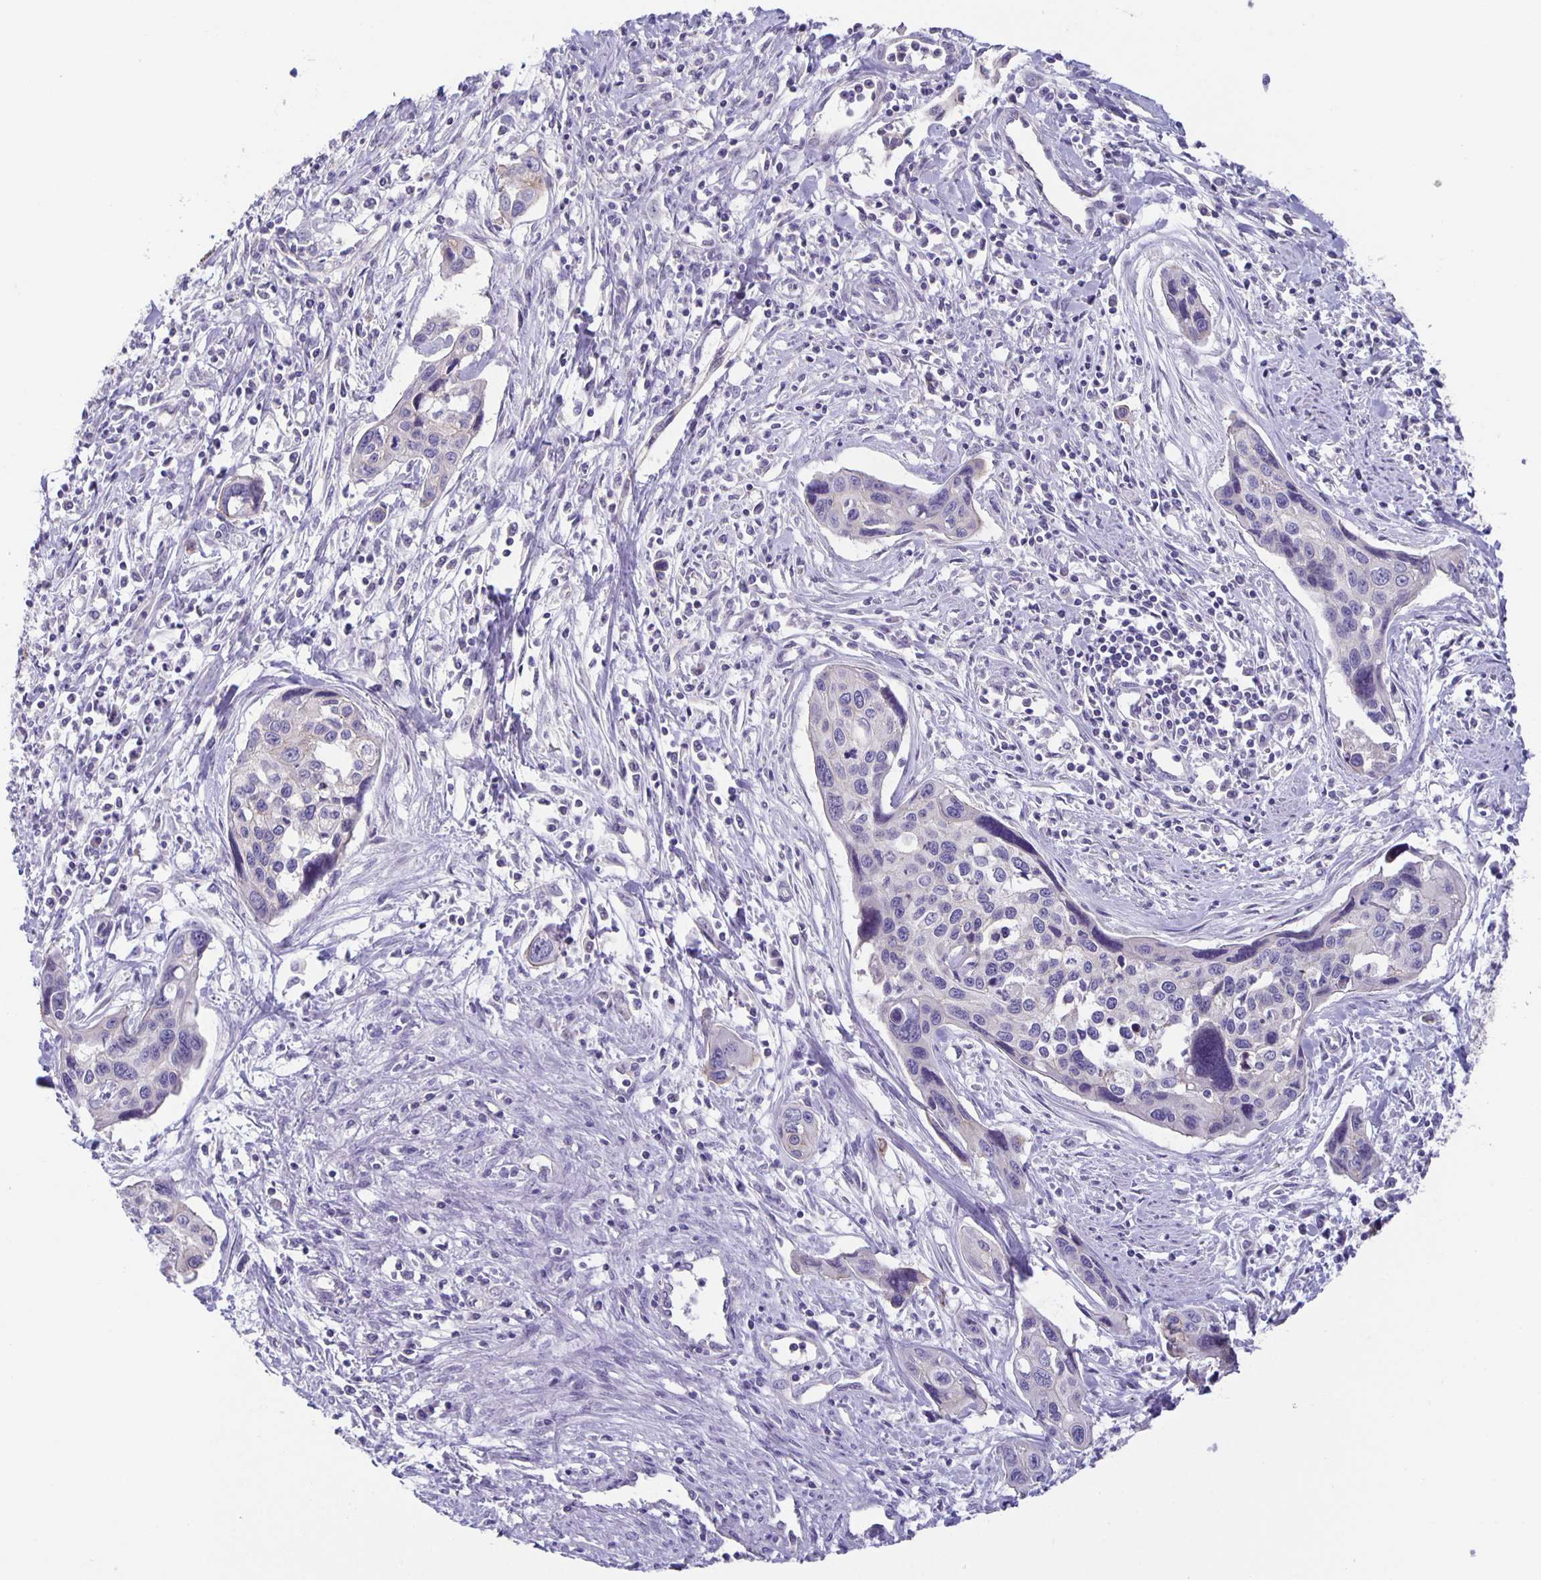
{"staining": {"intensity": "negative", "quantity": "none", "location": "none"}, "tissue": "cervical cancer", "cell_type": "Tumor cells", "image_type": "cancer", "snomed": [{"axis": "morphology", "description": "Squamous cell carcinoma, NOS"}, {"axis": "topography", "description": "Cervix"}], "caption": "High power microscopy micrograph of an immunohistochemistry histopathology image of cervical squamous cell carcinoma, revealing no significant positivity in tumor cells.", "gene": "PTPN3", "patient": {"sex": "female", "age": 31}}